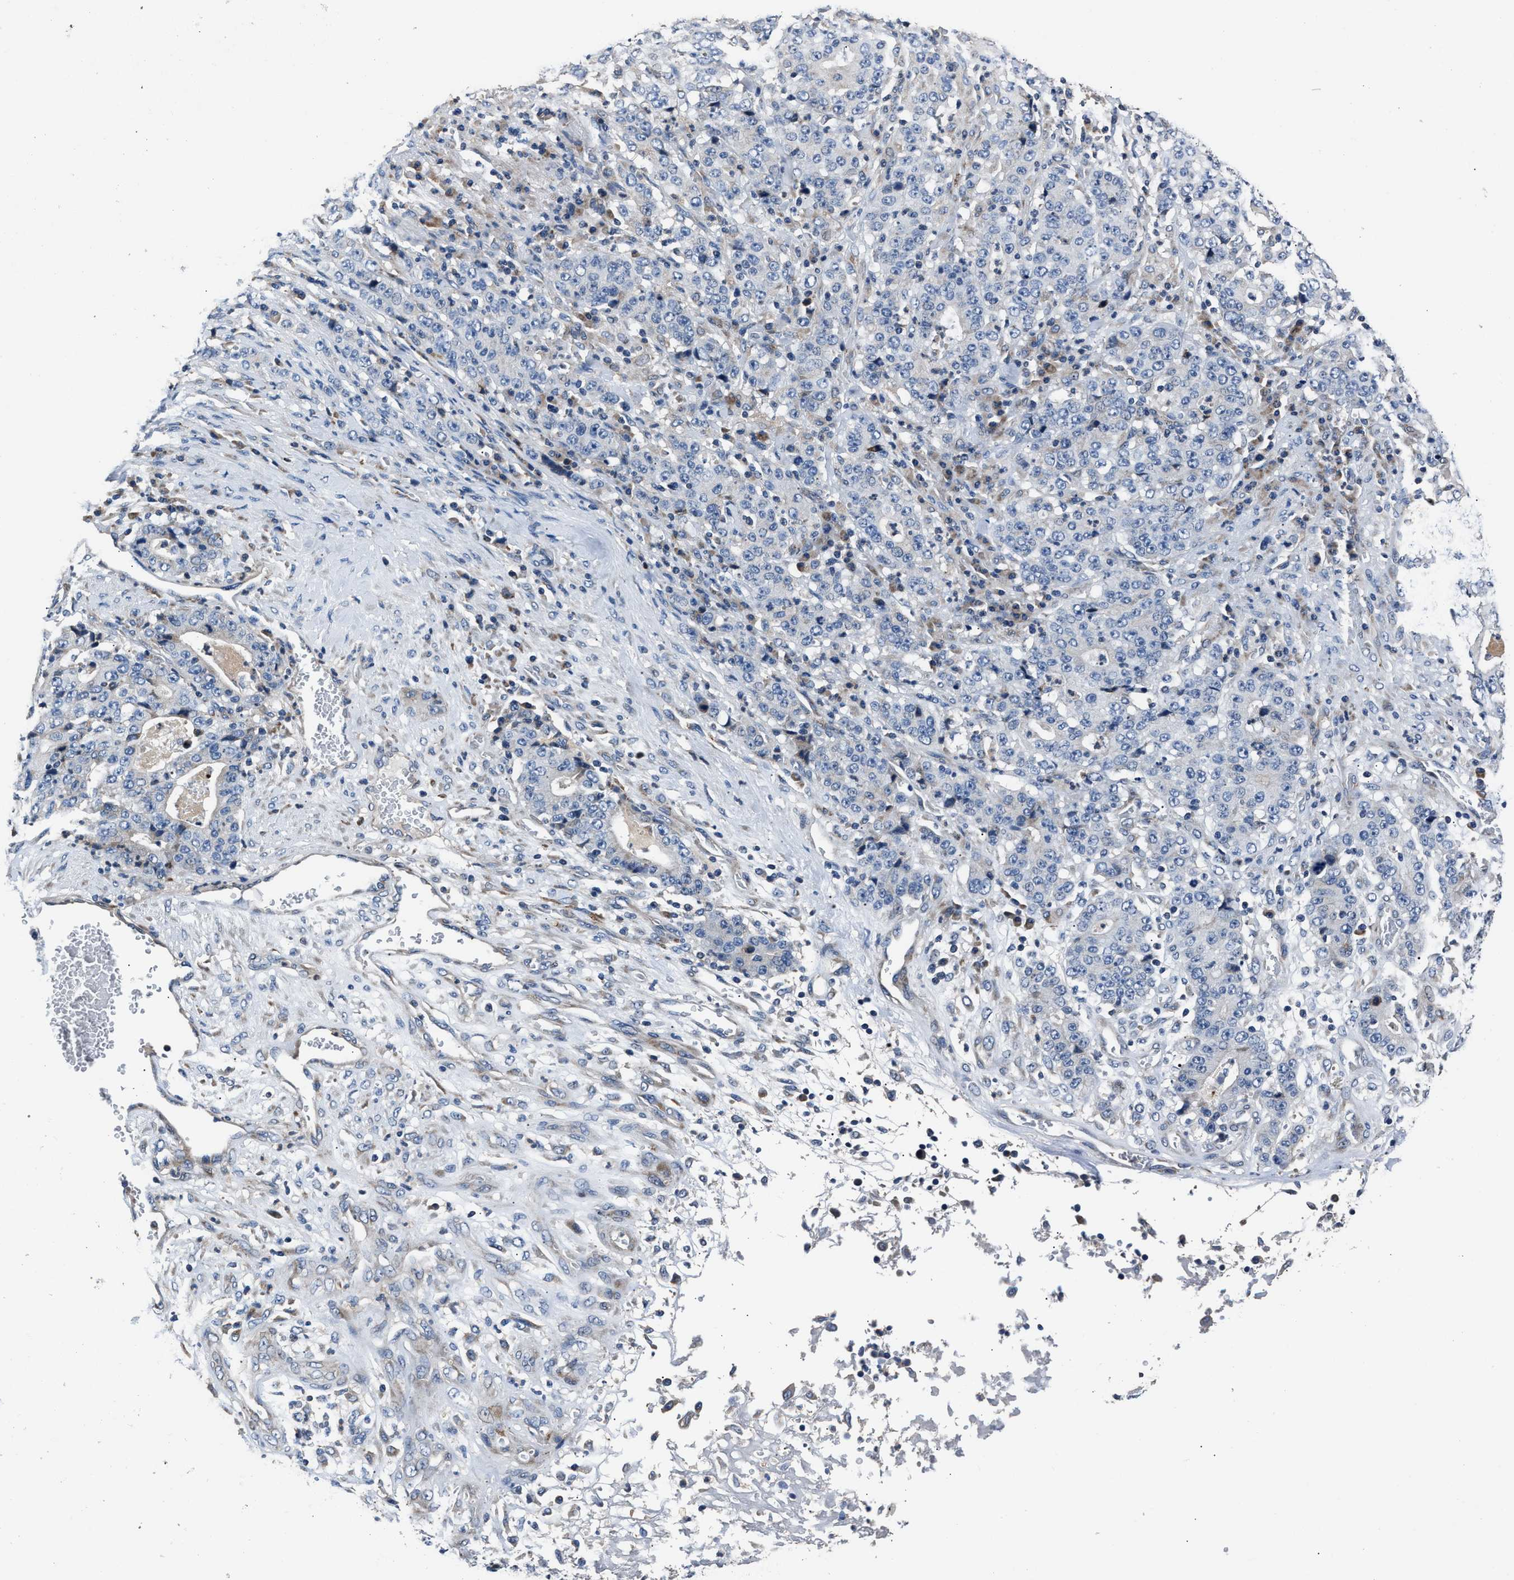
{"staining": {"intensity": "negative", "quantity": "none", "location": "none"}, "tissue": "stomach cancer", "cell_type": "Tumor cells", "image_type": "cancer", "snomed": [{"axis": "morphology", "description": "Normal tissue, NOS"}, {"axis": "morphology", "description": "Adenocarcinoma, NOS"}, {"axis": "topography", "description": "Stomach, upper"}, {"axis": "topography", "description": "Stomach"}], "caption": "DAB (3,3'-diaminobenzidine) immunohistochemical staining of stomach adenocarcinoma exhibits no significant staining in tumor cells.", "gene": "DNAJC24", "patient": {"sex": "male", "age": 59}}